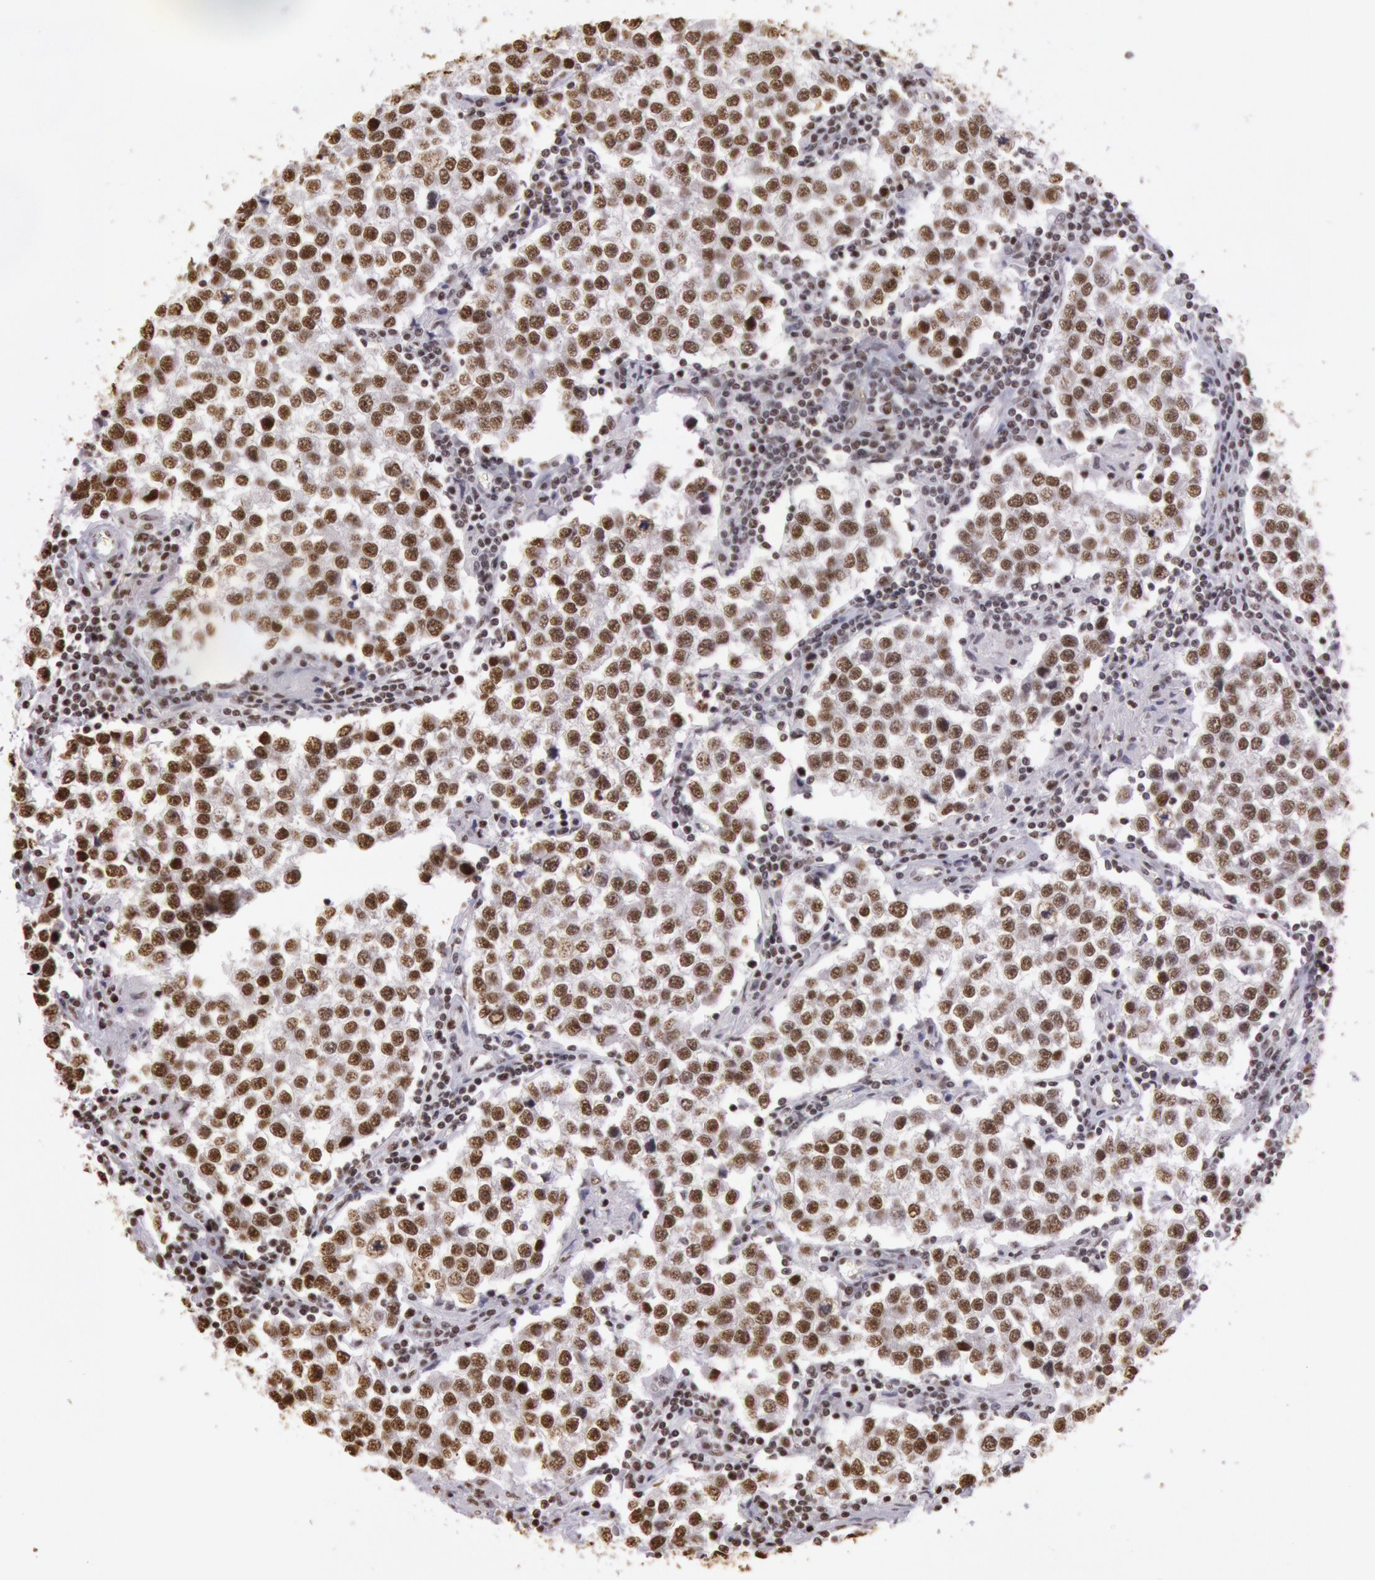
{"staining": {"intensity": "moderate", "quantity": ">75%", "location": "nuclear"}, "tissue": "testis cancer", "cell_type": "Tumor cells", "image_type": "cancer", "snomed": [{"axis": "morphology", "description": "Seminoma, NOS"}, {"axis": "topography", "description": "Testis"}], "caption": "Brown immunohistochemical staining in seminoma (testis) shows moderate nuclear expression in about >75% of tumor cells.", "gene": "HNRNPH2", "patient": {"sex": "male", "age": 36}}